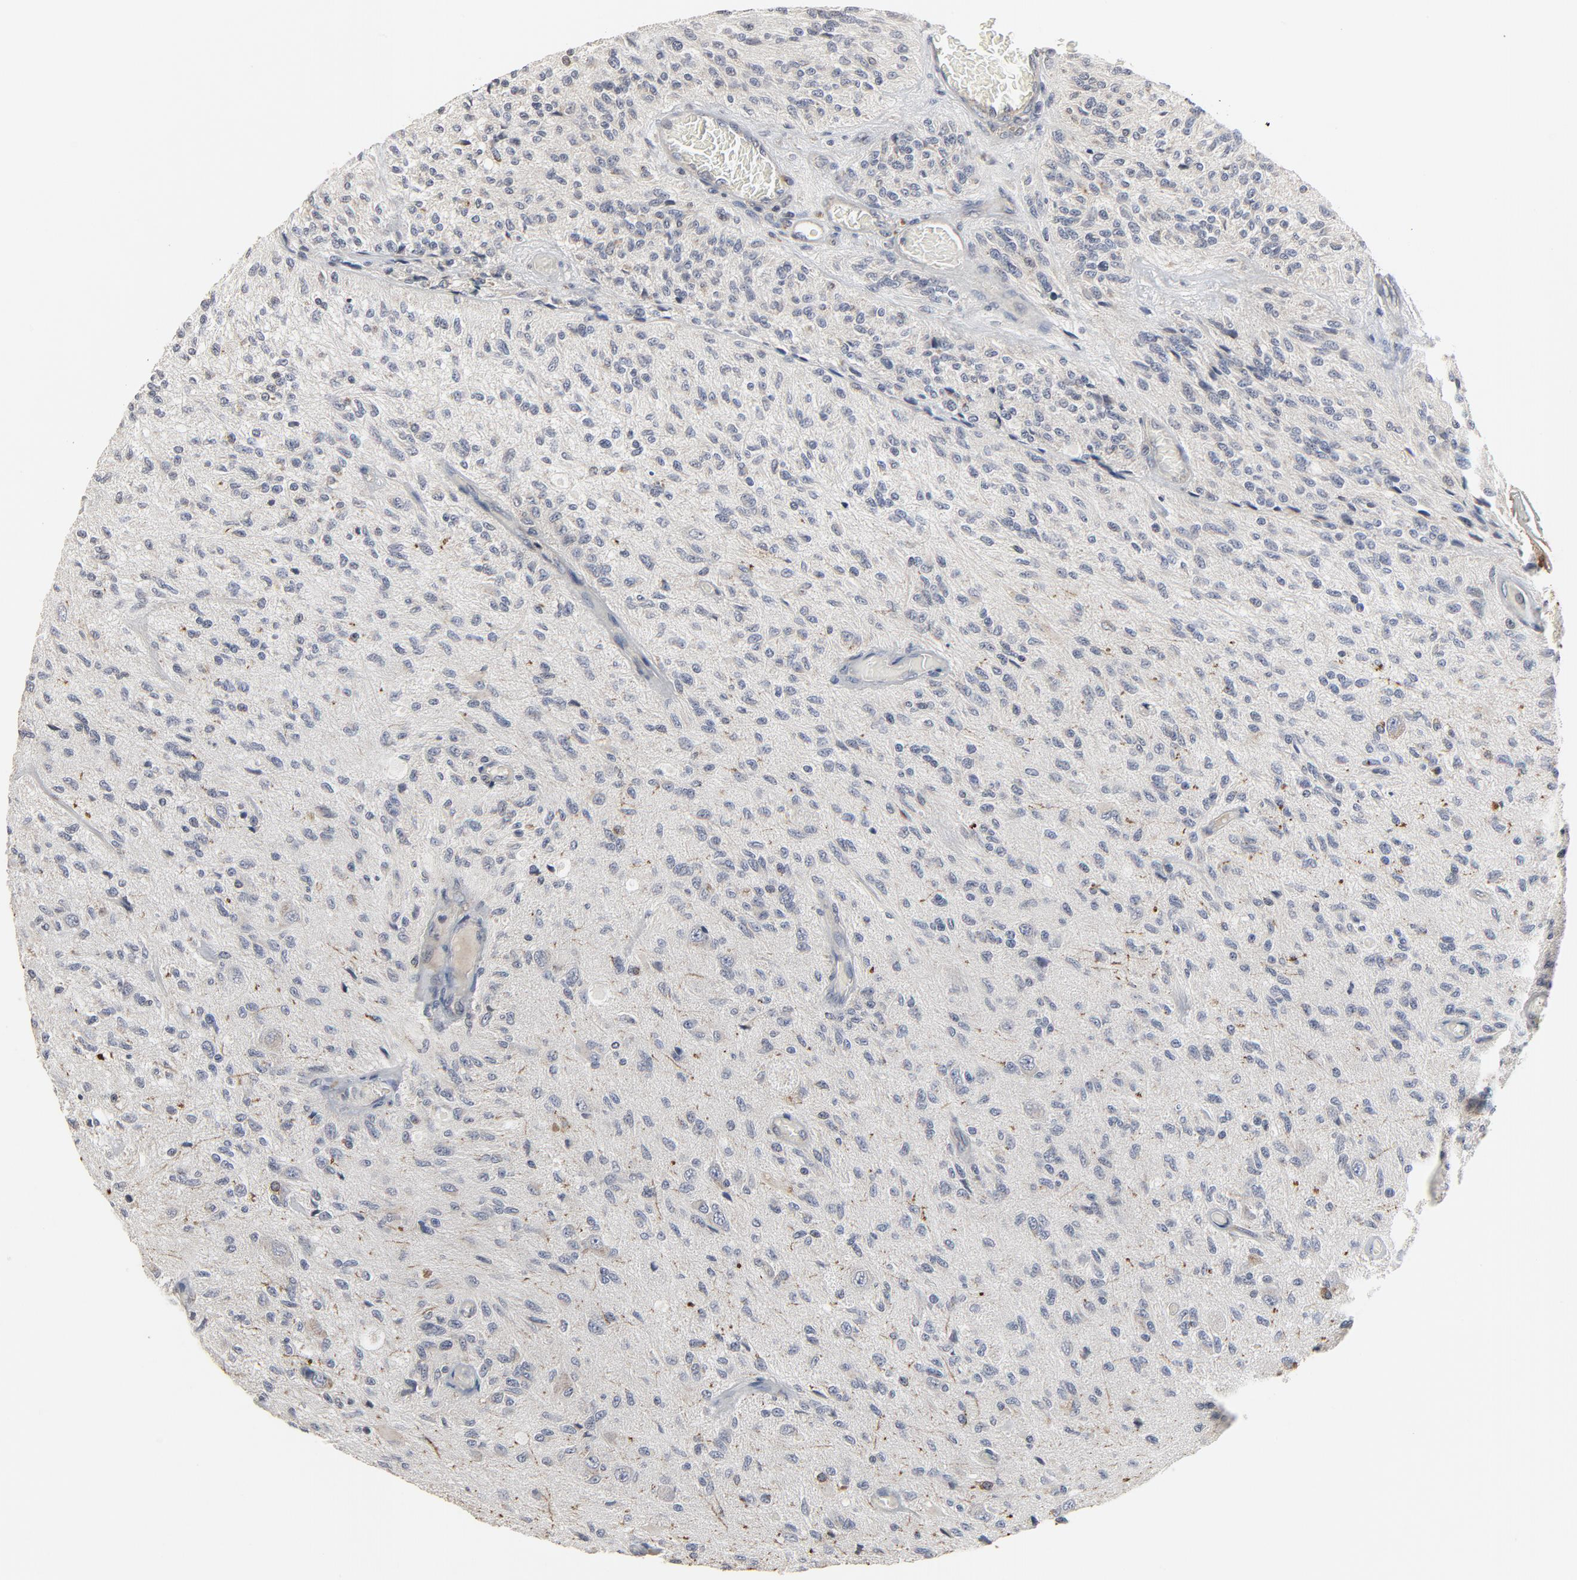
{"staining": {"intensity": "moderate", "quantity": "<25%", "location": "cytoplasmic/membranous"}, "tissue": "glioma", "cell_type": "Tumor cells", "image_type": "cancer", "snomed": [{"axis": "morphology", "description": "Normal tissue, NOS"}, {"axis": "morphology", "description": "Glioma, malignant, High grade"}, {"axis": "topography", "description": "Cerebral cortex"}], "caption": "Immunohistochemistry (IHC) (DAB) staining of glioma demonstrates moderate cytoplasmic/membranous protein expression in about <25% of tumor cells.", "gene": "C14orf119", "patient": {"sex": "male", "age": 77}}